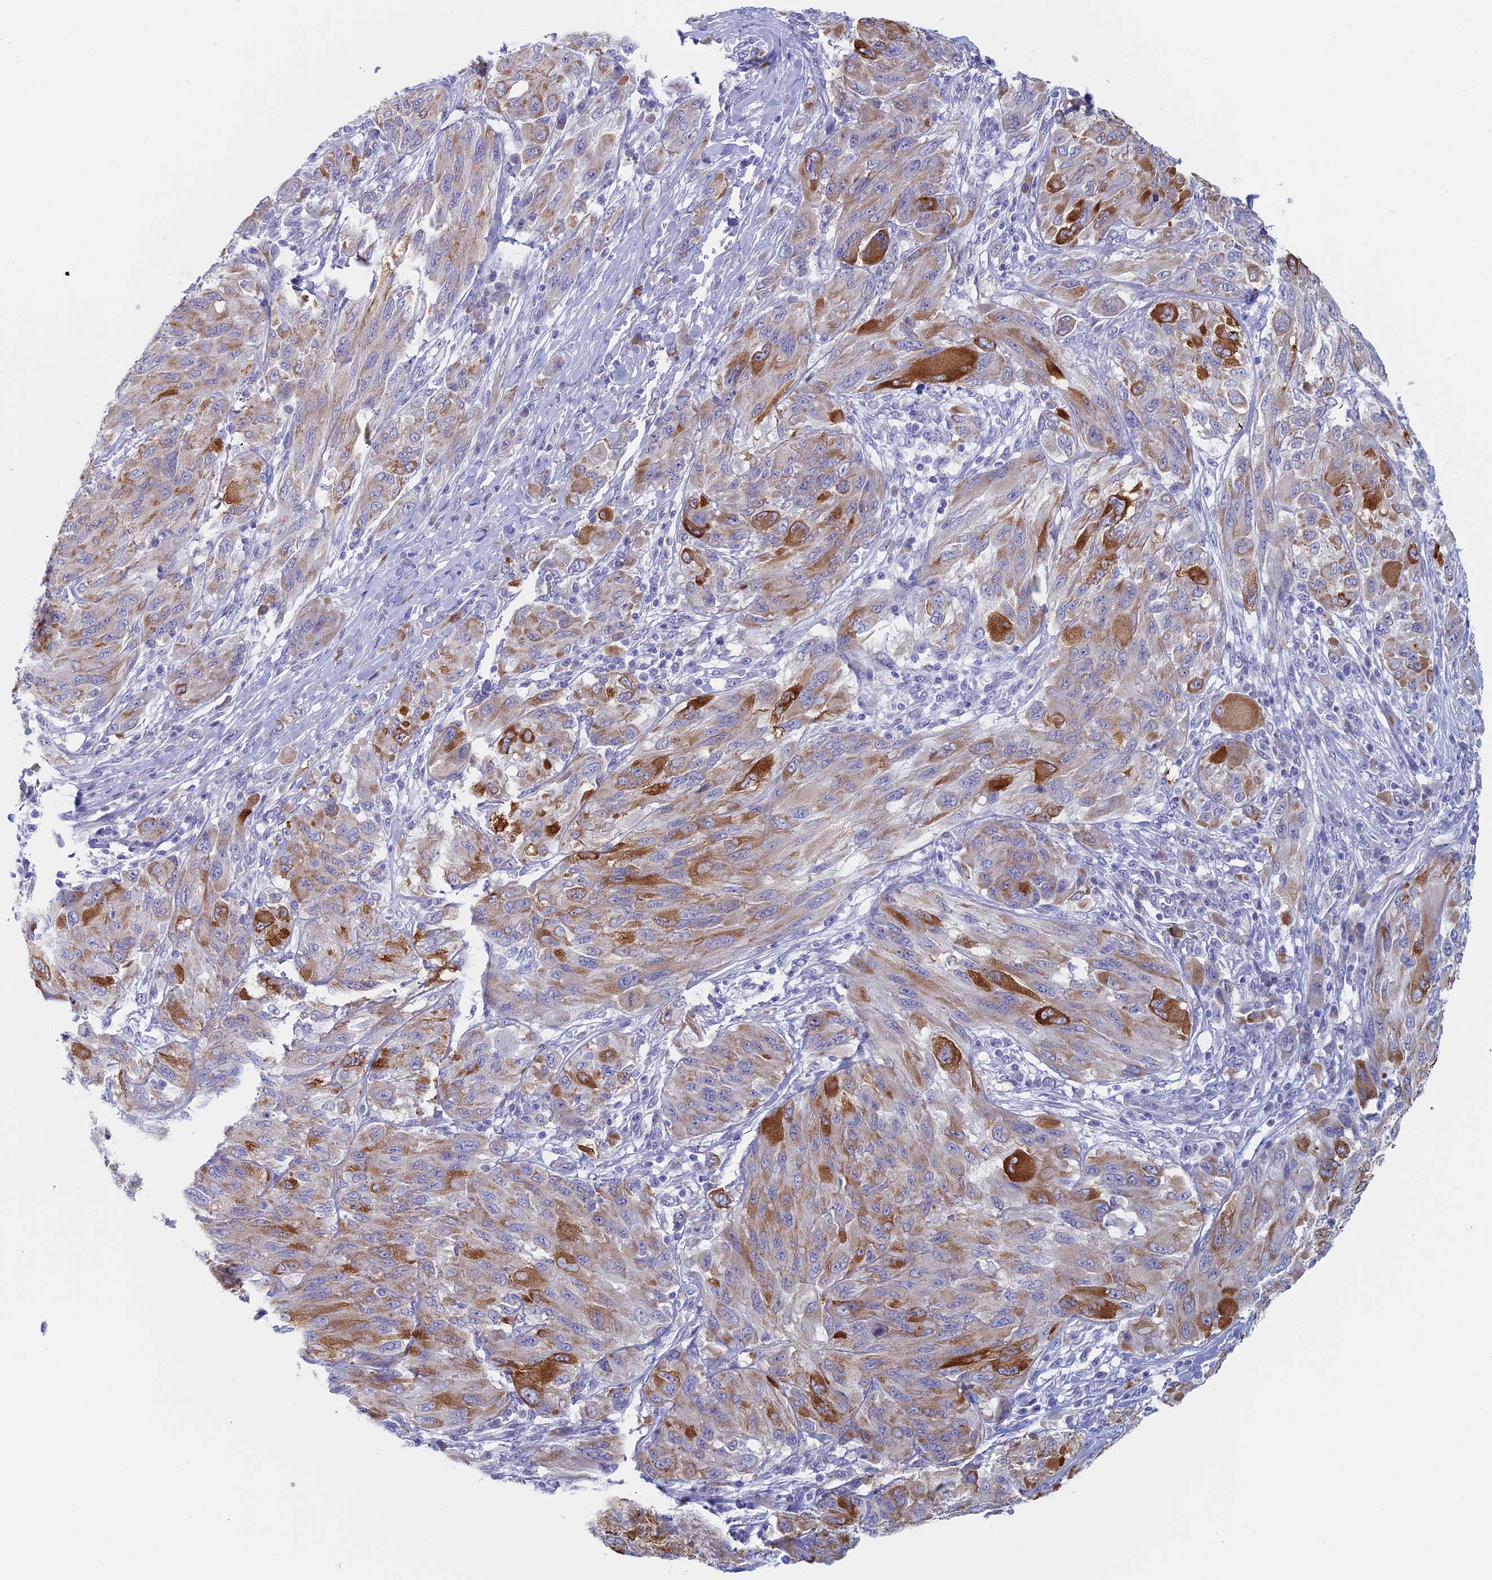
{"staining": {"intensity": "strong", "quantity": "<25%", "location": "cytoplasmic/membranous"}, "tissue": "melanoma", "cell_type": "Tumor cells", "image_type": "cancer", "snomed": [{"axis": "morphology", "description": "Malignant melanoma, NOS"}, {"axis": "topography", "description": "Skin"}], "caption": "A brown stain highlights strong cytoplasmic/membranous positivity of a protein in malignant melanoma tumor cells.", "gene": "MAGEB6", "patient": {"sex": "female", "age": 91}}